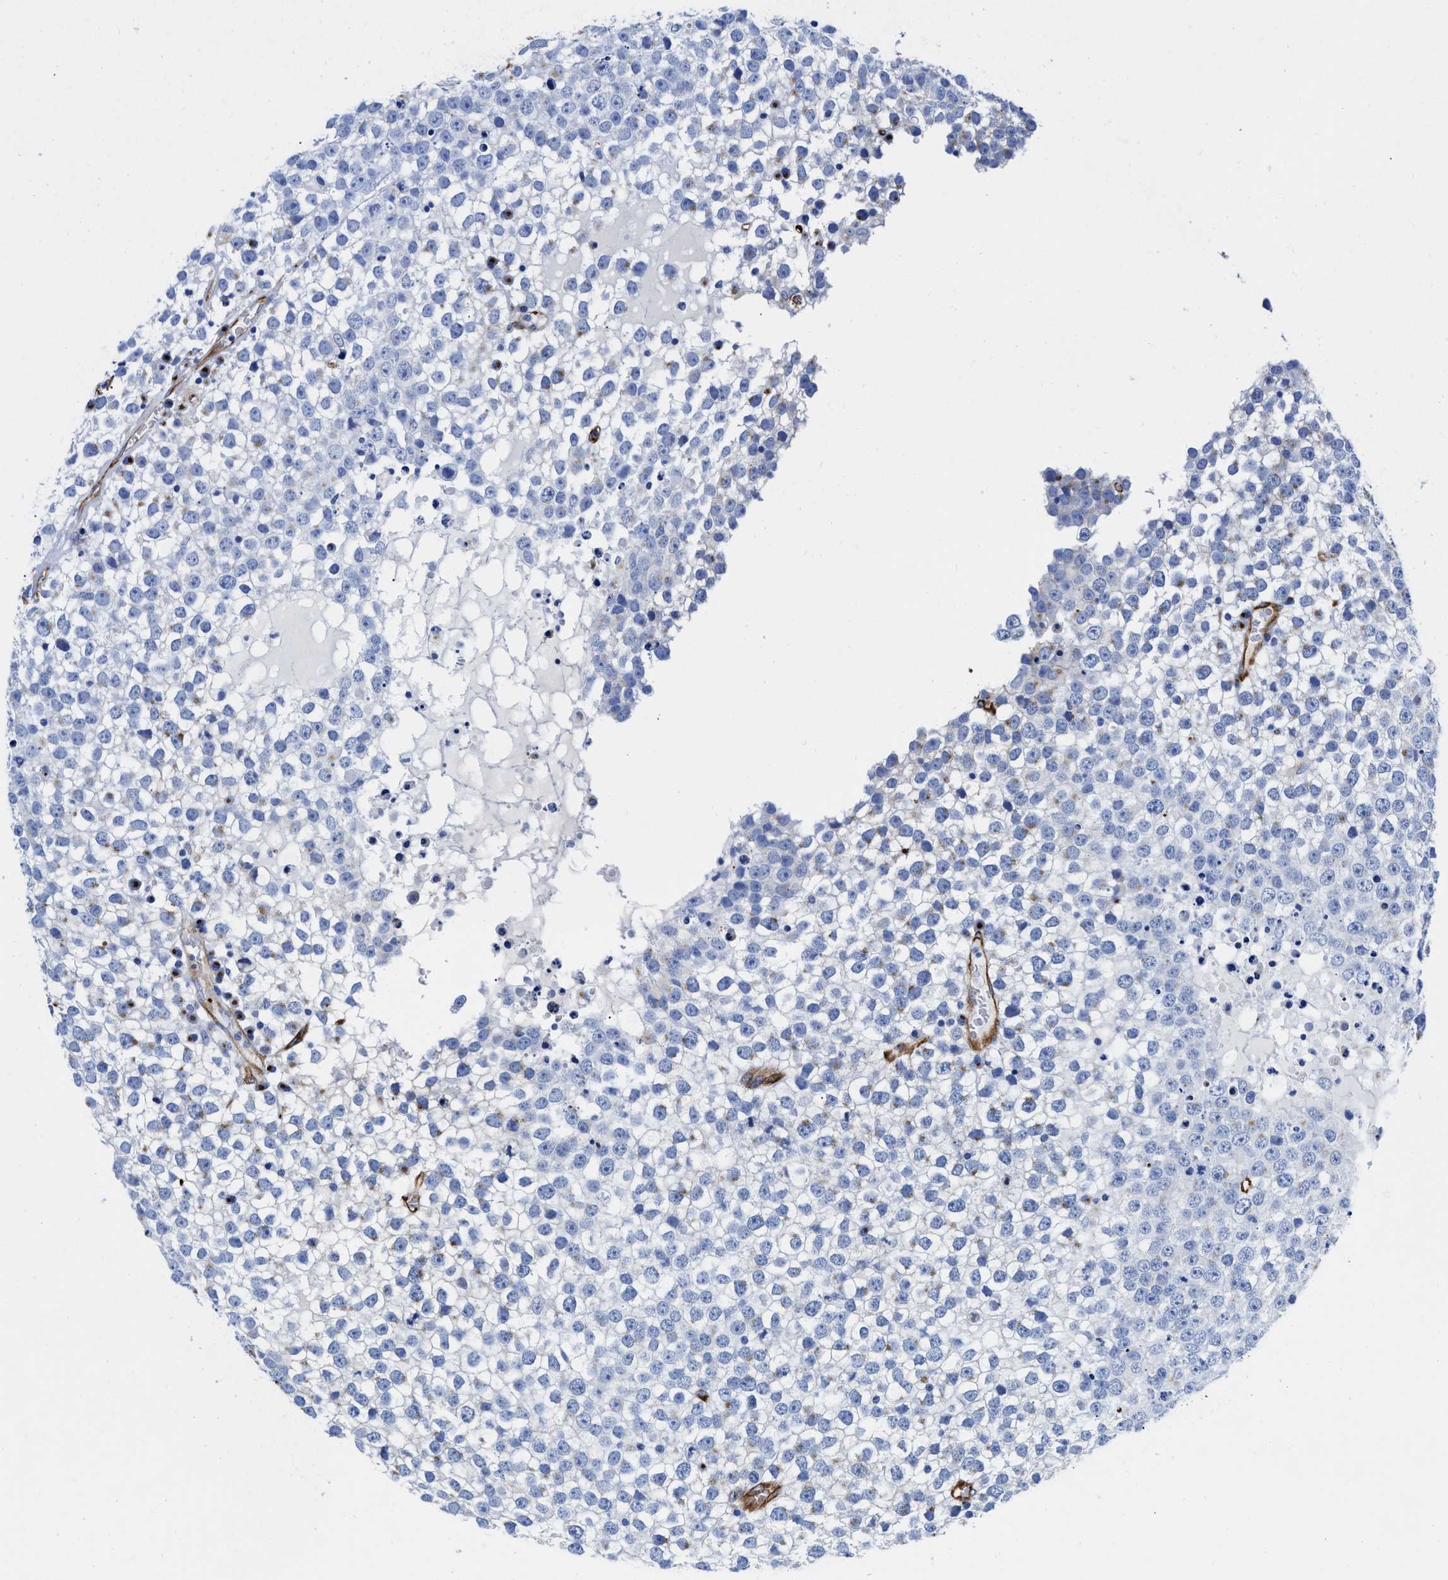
{"staining": {"intensity": "negative", "quantity": "none", "location": "none"}, "tissue": "testis cancer", "cell_type": "Tumor cells", "image_type": "cancer", "snomed": [{"axis": "morphology", "description": "Seminoma, NOS"}, {"axis": "topography", "description": "Testis"}], "caption": "Immunohistochemistry (IHC) photomicrograph of neoplastic tissue: testis cancer stained with DAB exhibits no significant protein positivity in tumor cells. (IHC, brightfield microscopy, high magnification).", "gene": "TVP23B", "patient": {"sex": "male", "age": 65}}